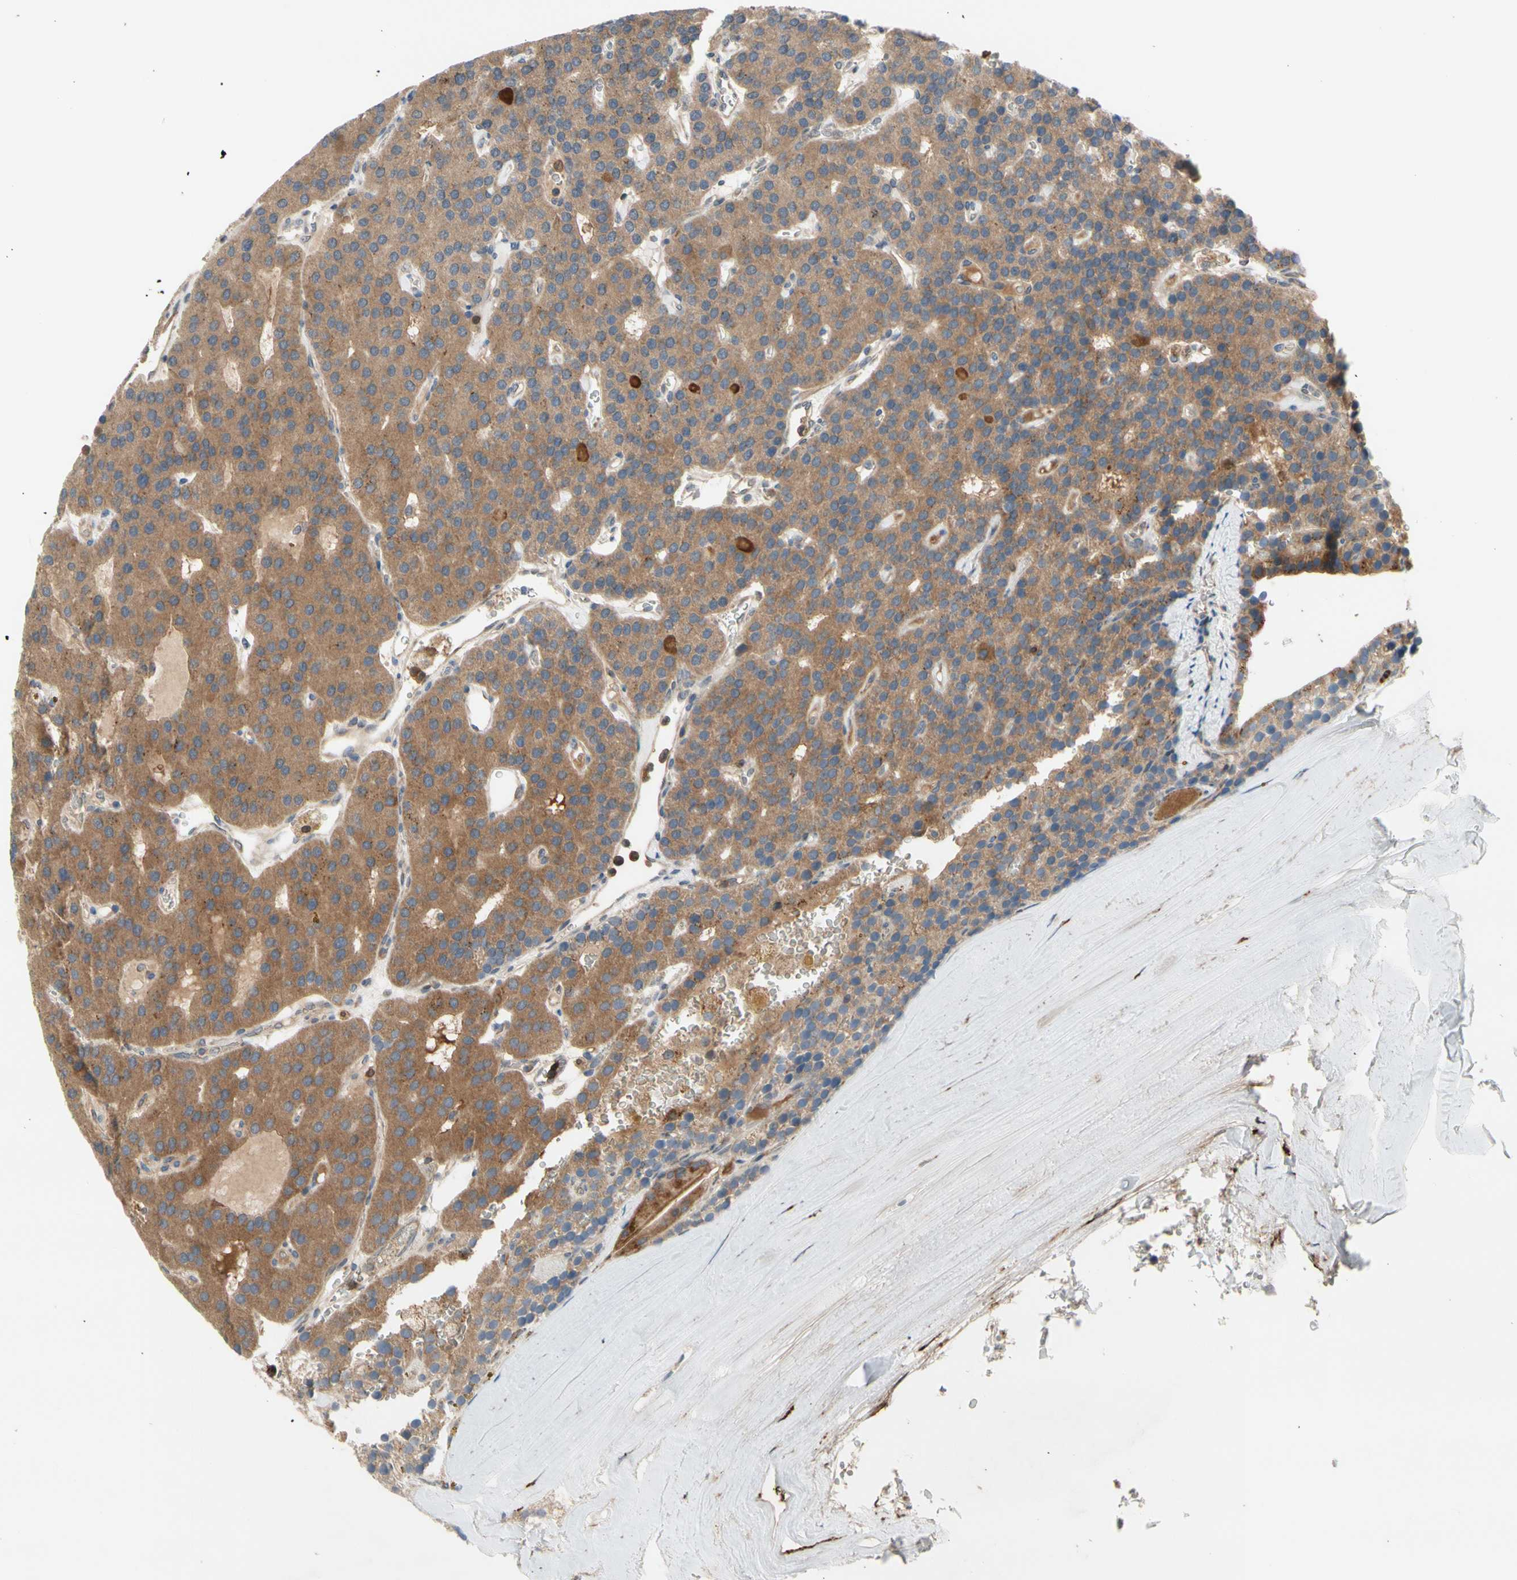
{"staining": {"intensity": "weak", "quantity": ">75%", "location": "cytoplasmic/membranous"}, "tissue": "parathyroid gland", "cell_type": "Glandular cells", "image_type": "normal", "snomed": [{"axis": "morphology", "description": "Normal tissue, NOS"}, {"axis": "morphology", "description": "Adenoma, NOS"}, {"axis": "topography", "description": "Parathyroid gland"}], "caption": "Unremarkable parathyroid gland shows weak cytoplasmic/membranous positivity in approximately >75% of glandular cells Nuclei are stained in blue..", "gene": "GALNT5", "patient": {"sex": "female", "age": 86}}